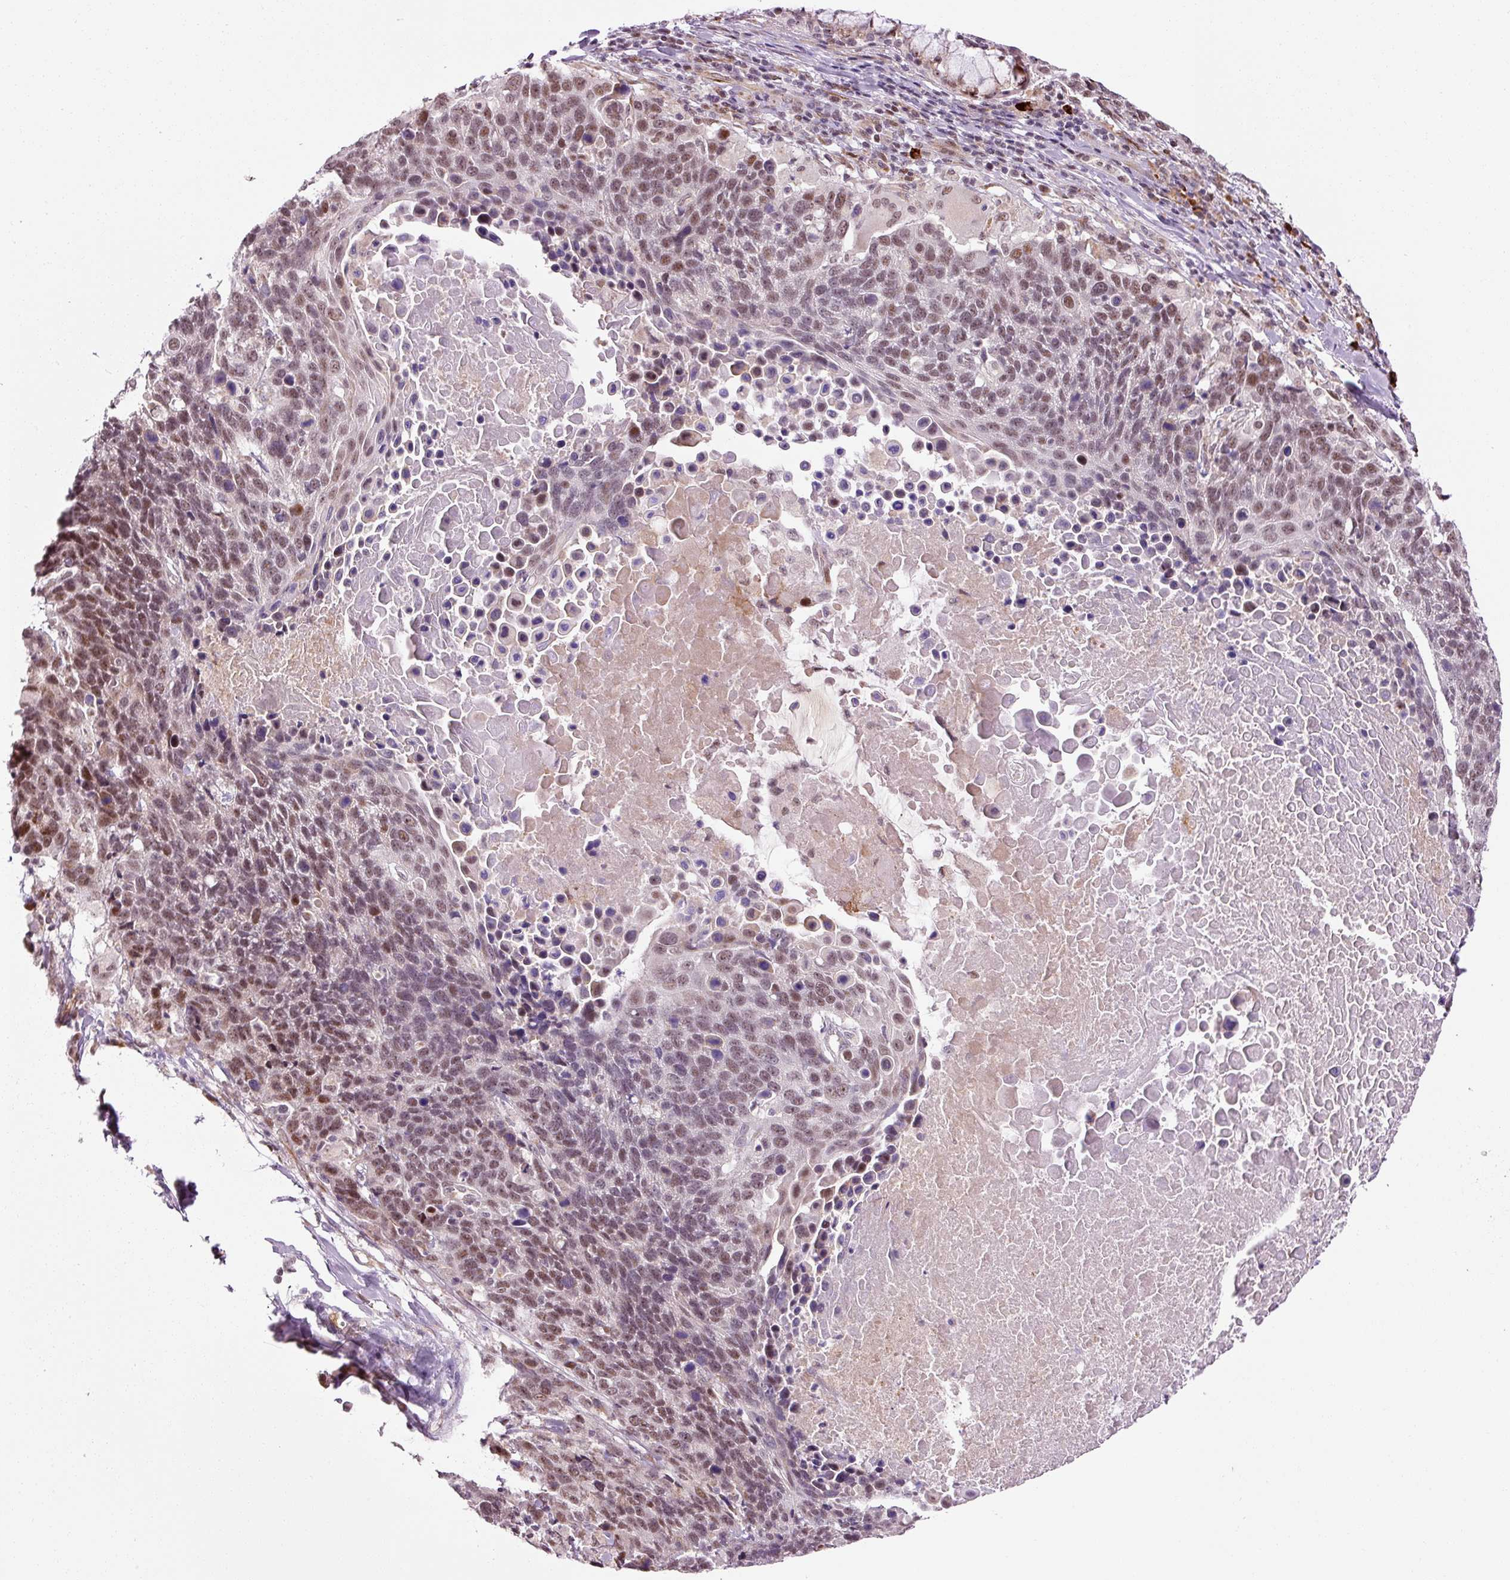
{"staining": {"intensity": "moderate", "quantity": ">75%", "location": "nuclear"}, "tissue": "lung cancer", "cell_type": "Tumor cells", "image_type": "cancer", "snomed": [{"axis": "morphology", "description": "Squamous cell carcinoma, NOS"}, {"axis": "topography", "description": "Lung"}], "caption": "Protein expression analysis of human lung squamous cell carcinoma reveals moderate nuclear staining in about >75% of tumor cells. (IHC, brightfield microscopy, high magnification).", "gene": "ANKRD20A1", "patient": {"sex": "male", "age": 66}}